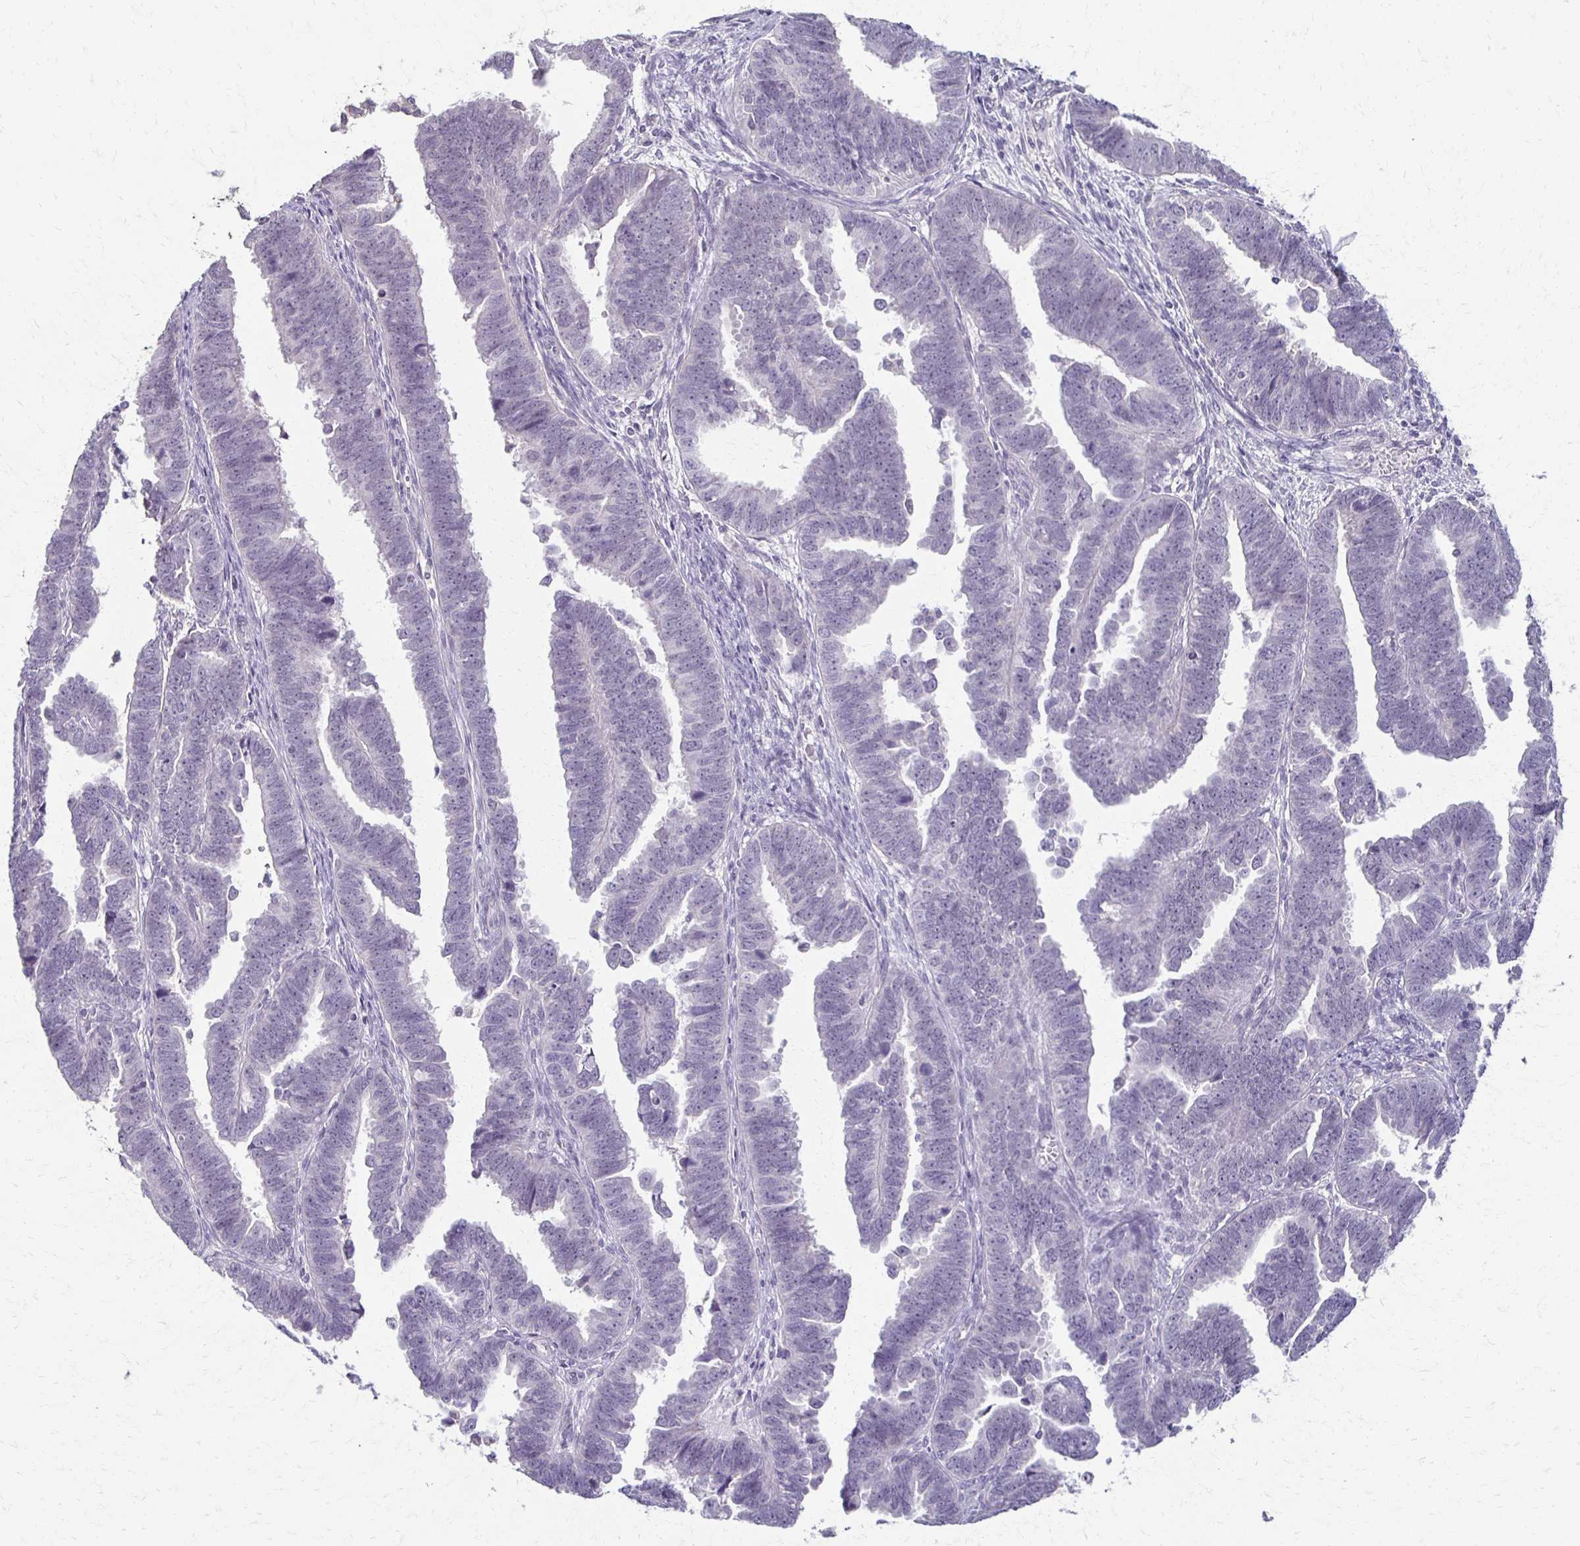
{"staining": {"intensity": "negative", "quantity": "none", "location": "none"}, "tissue": "endometrial cancer", "cell_type": "Tumor cells", "image_type": "cancer", "snomed": [{"axis": "morphology", "description": "Adenocarcinoma, NOS"}, {"axis": "topography", "description": "Endometrium"}], "caption": "Image shows no protein positivity in tumor cells of endometrial adenocarcinoma tissue. Brightfield microscopy of IHC stained with DAB (3,3'-diaminobenzidine) (brown) and hematoxylin (blue), captured at high magnification.", "gene": "FOXO4", "patient": {"sex": "female", "age": 75}}